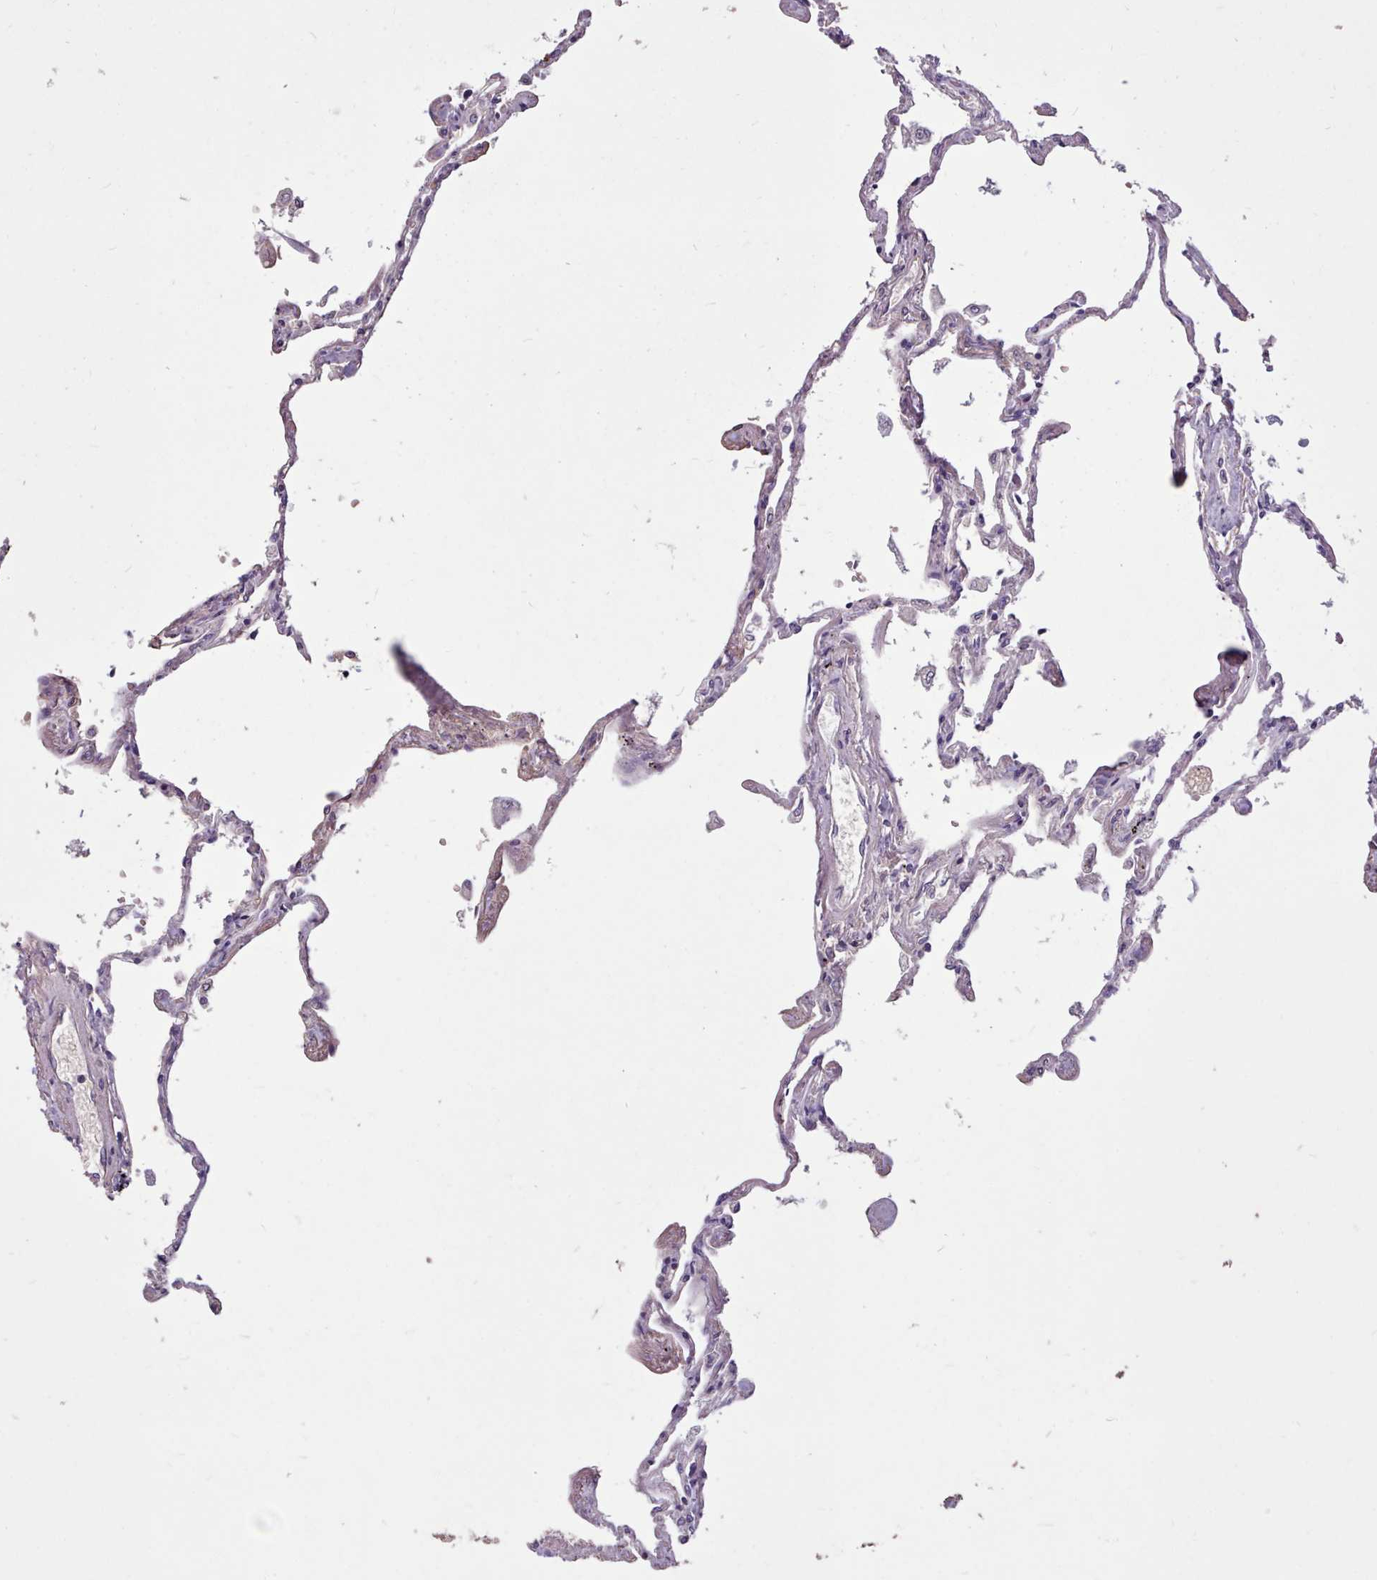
{"staining": {"intensity": "weak", "quantity": "25%-75%", "location": "nuclear"}, "tissue": "lung", "cell_type": "Alveolar cells", "image_type": "normal", "snomed": [{"axis": "morphology", "description": "Normal tissue, NOS"}, {"axis": "topography", "description": "Lung"}], "caption": "Immunohistochemistry micrograph of unremarkable lung: human lung stained using IHC exhibits low levels of weak protein expression localized specifically in the nuclear of alveolar cells, appearing as a nuclear brown color.", "gene": "ZNF607", "patient": {"sex": "female", "age": 67}}